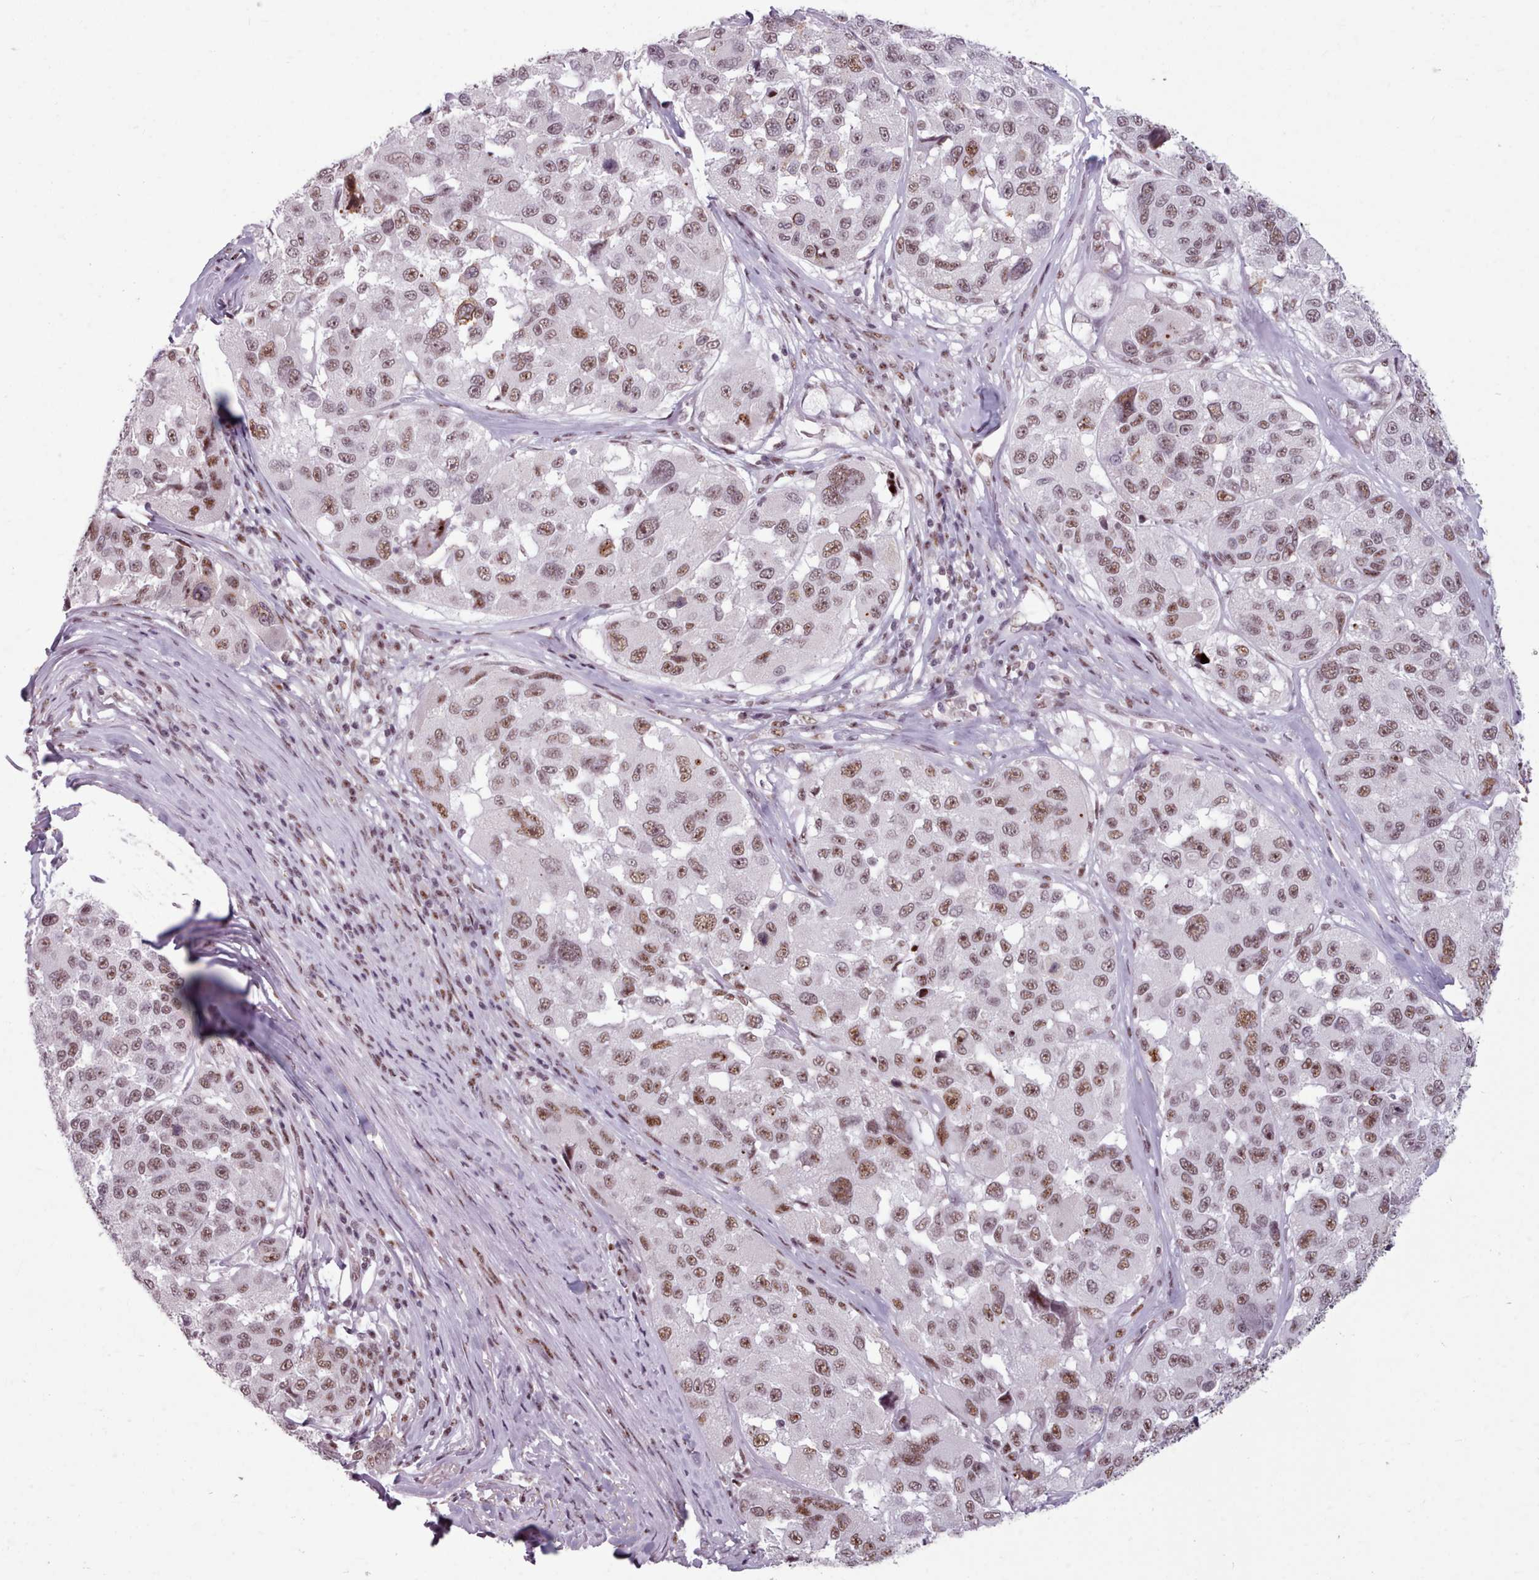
{"staining": {"intensity": "moderate", "quantity": ">75%", "location": "nuclear"}, "tissue": "melanoma", "cell_type": "Tumor cells", "image_type": "cancer", "snomed": [{"axis": "morphology", "description": "Malignant melanoma, NOS"}, {"axis": "topography", "description": "Skin"}], "caption": "Protein positivity by immunohistochemistry demonstrates moderate nuclear expression in about >75% of tumor cells in melanoma. The protein is stained brown, and the nuclei are stained in blue (DAB IHC with brightfield microscopy, high magnification).", "gene": "SRRM1", "patient": {"sex": "female", "age": 66}}